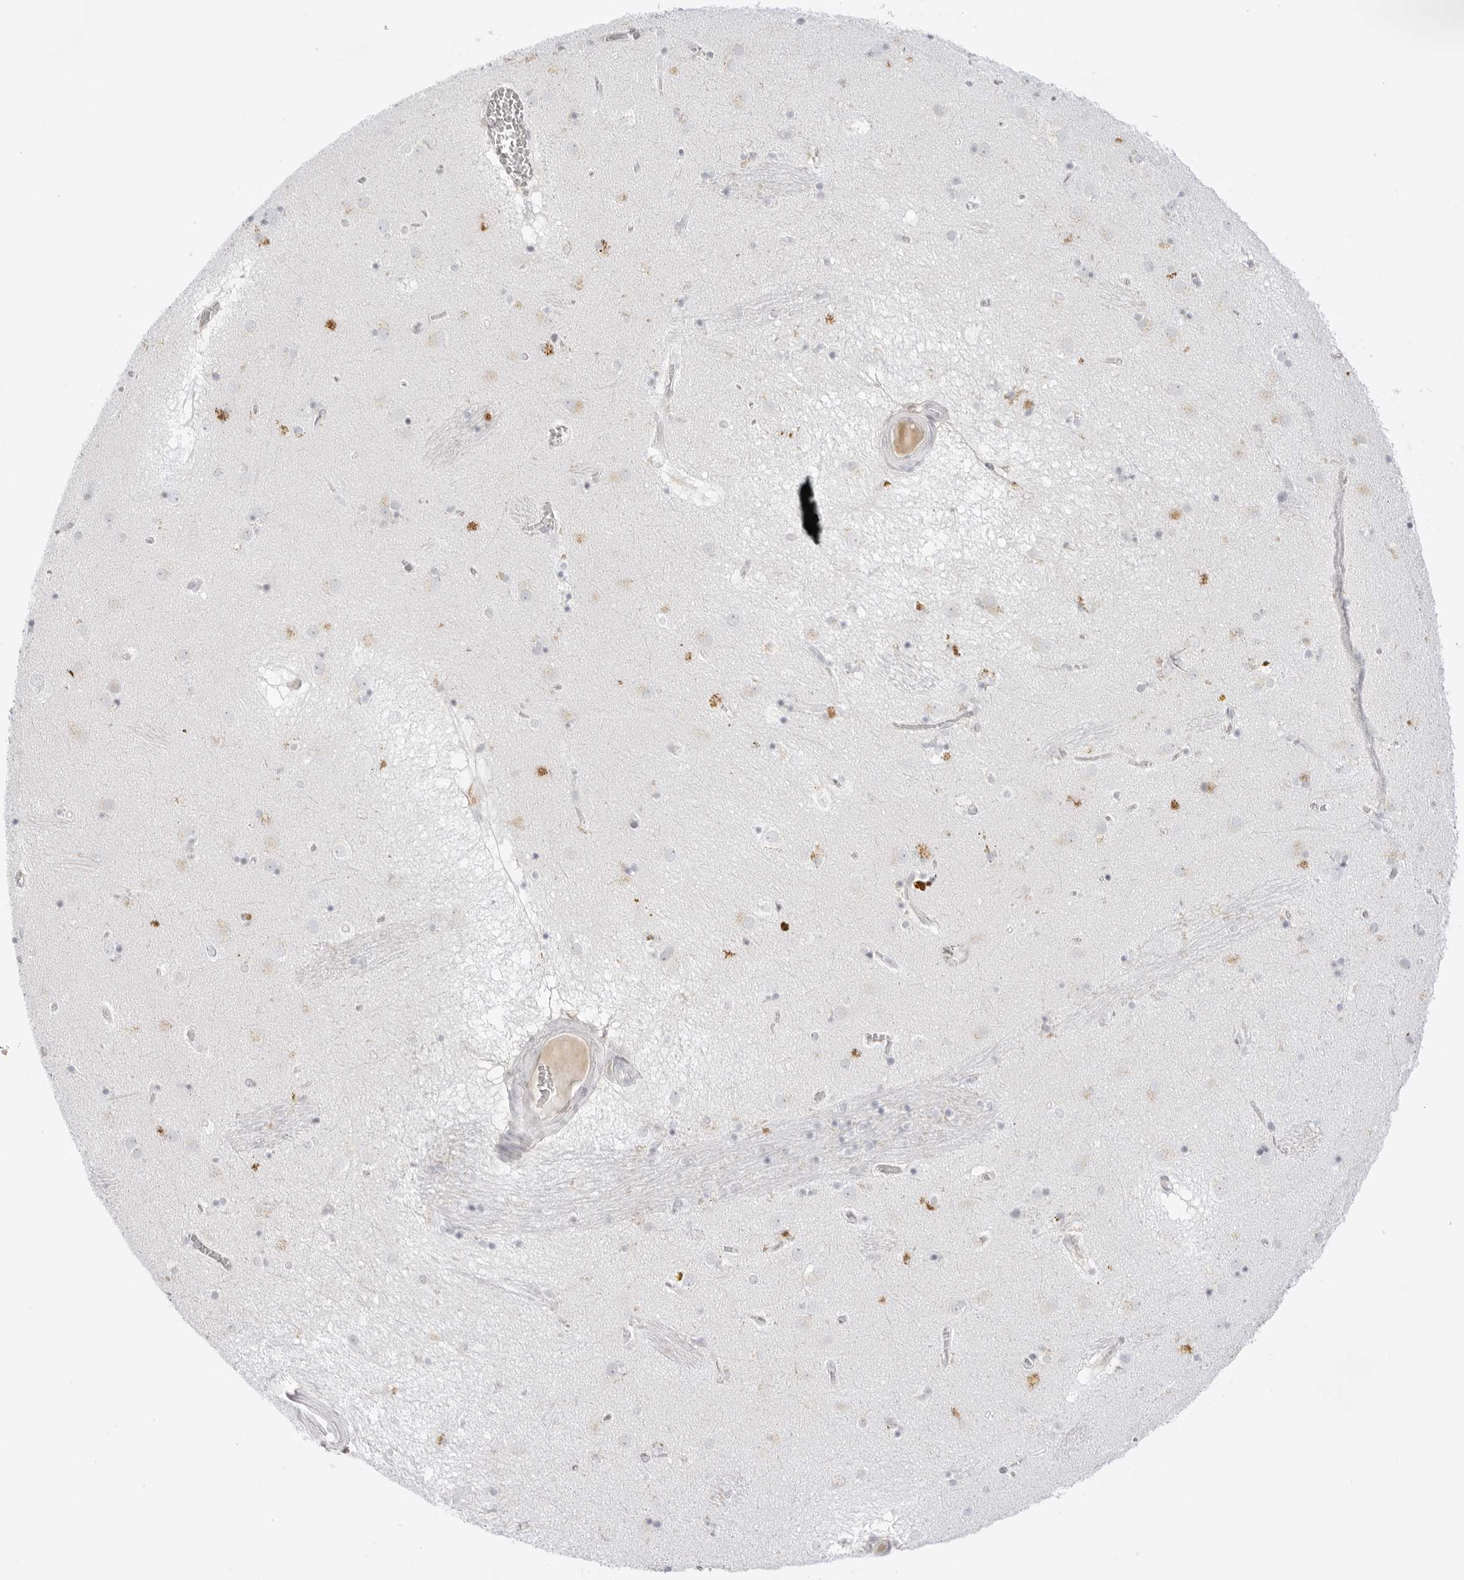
{"staining": {"intensity": "negative", "quantity": "none", "location": "none"}, "tissue": "caudate", "cell_type": "Glial cells", "image_type": "normal", "snomed": [{"axis": "morphology", "description": "Normal tissue, NOS"}, {"axis": "topography", "description": "Lateral ventricle wall"}], "caption": "Immunohistochemistry micrograph of benign human caudate stained for a protein (brown), which demonstrates no staining in glial cells.", "gene": "TNFRSF14", "patient": {"sex": "male", "age": 70}}